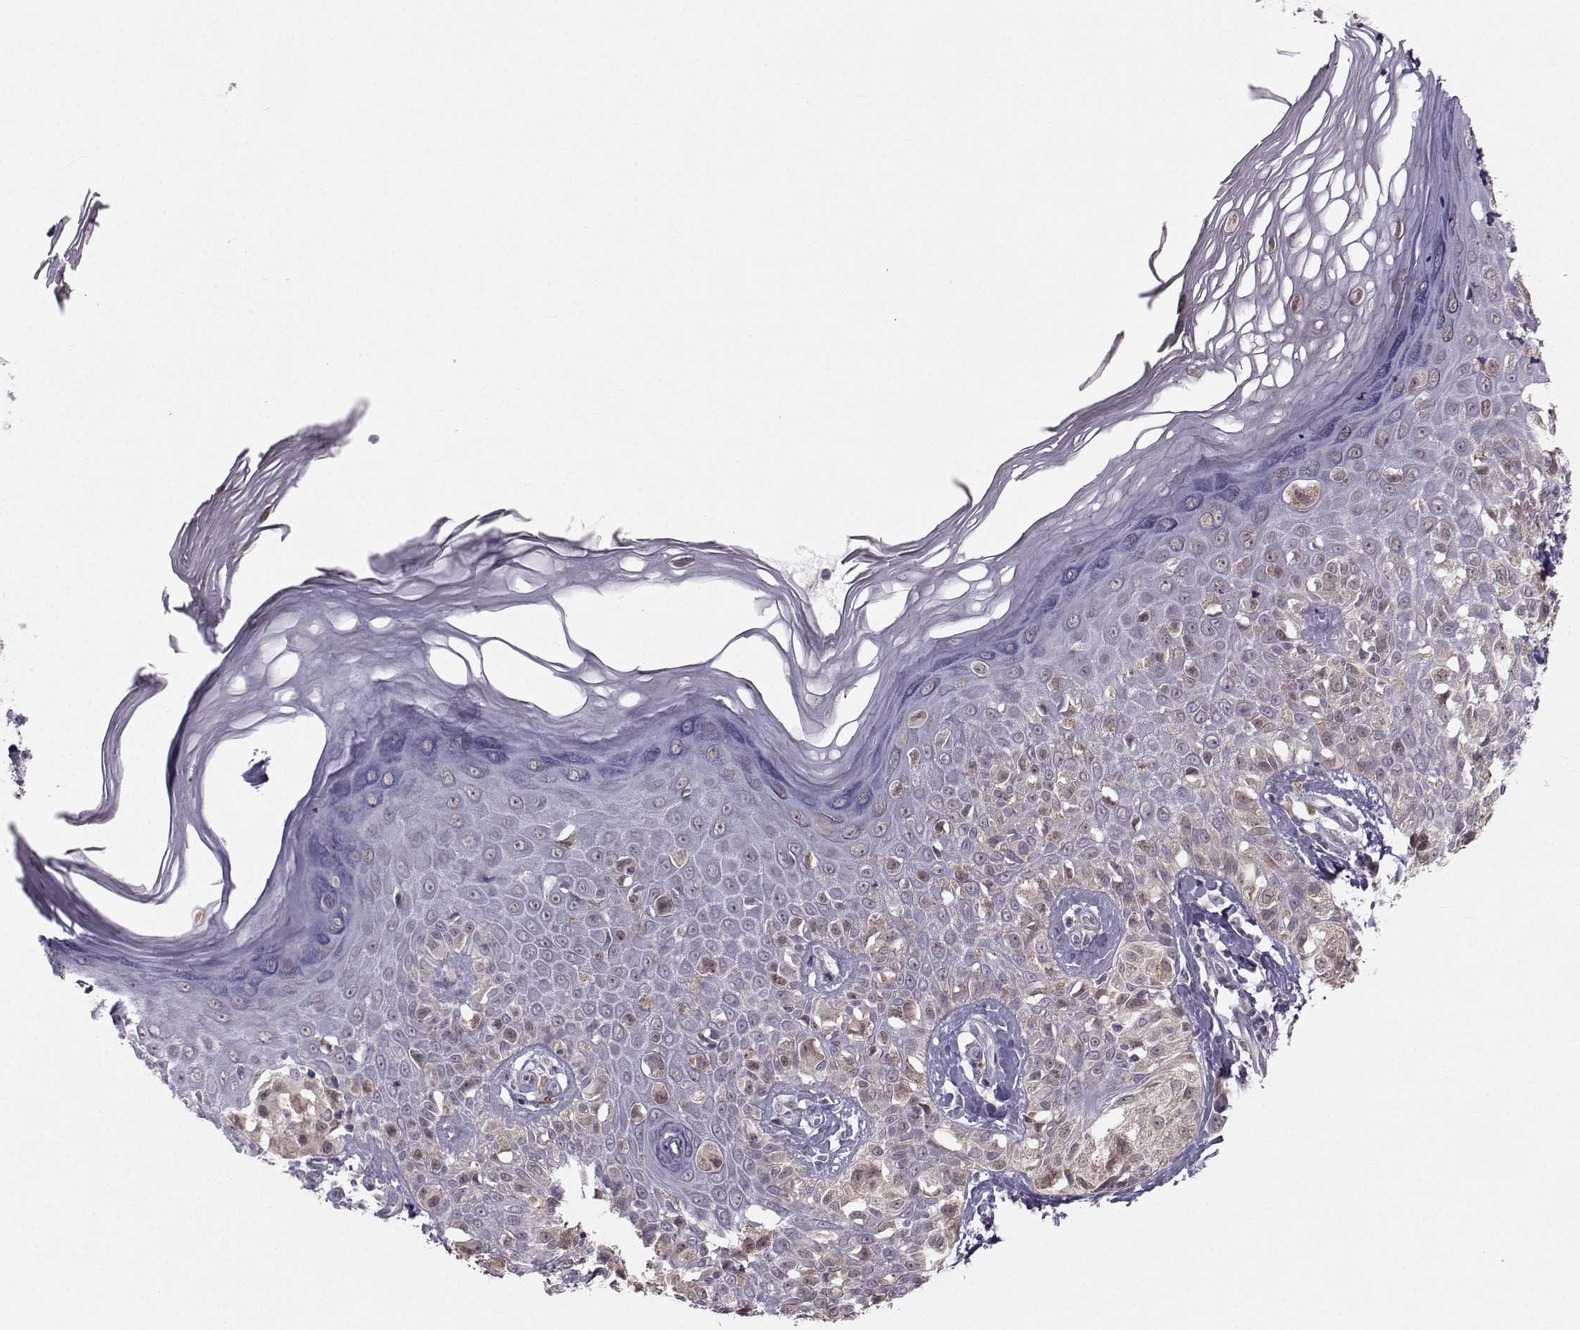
{"staining": {"intensity": "negative", "quantity": "none", "location": "none"}, "tissue": "melanoma", "cell_type": "Tumor cells", "image_type": "cancer", "snomed": [{"axis": "morphology", "description": "Malignant melanoma, NOS"}, {"axis": "topography", "description": "Skin"}], "caption": "Immunohistochemical staining of melanoma exhibits no significant expression in tumor cells.", "gene": "LRP8", "patient": {"sex": "female", "age": 73}}